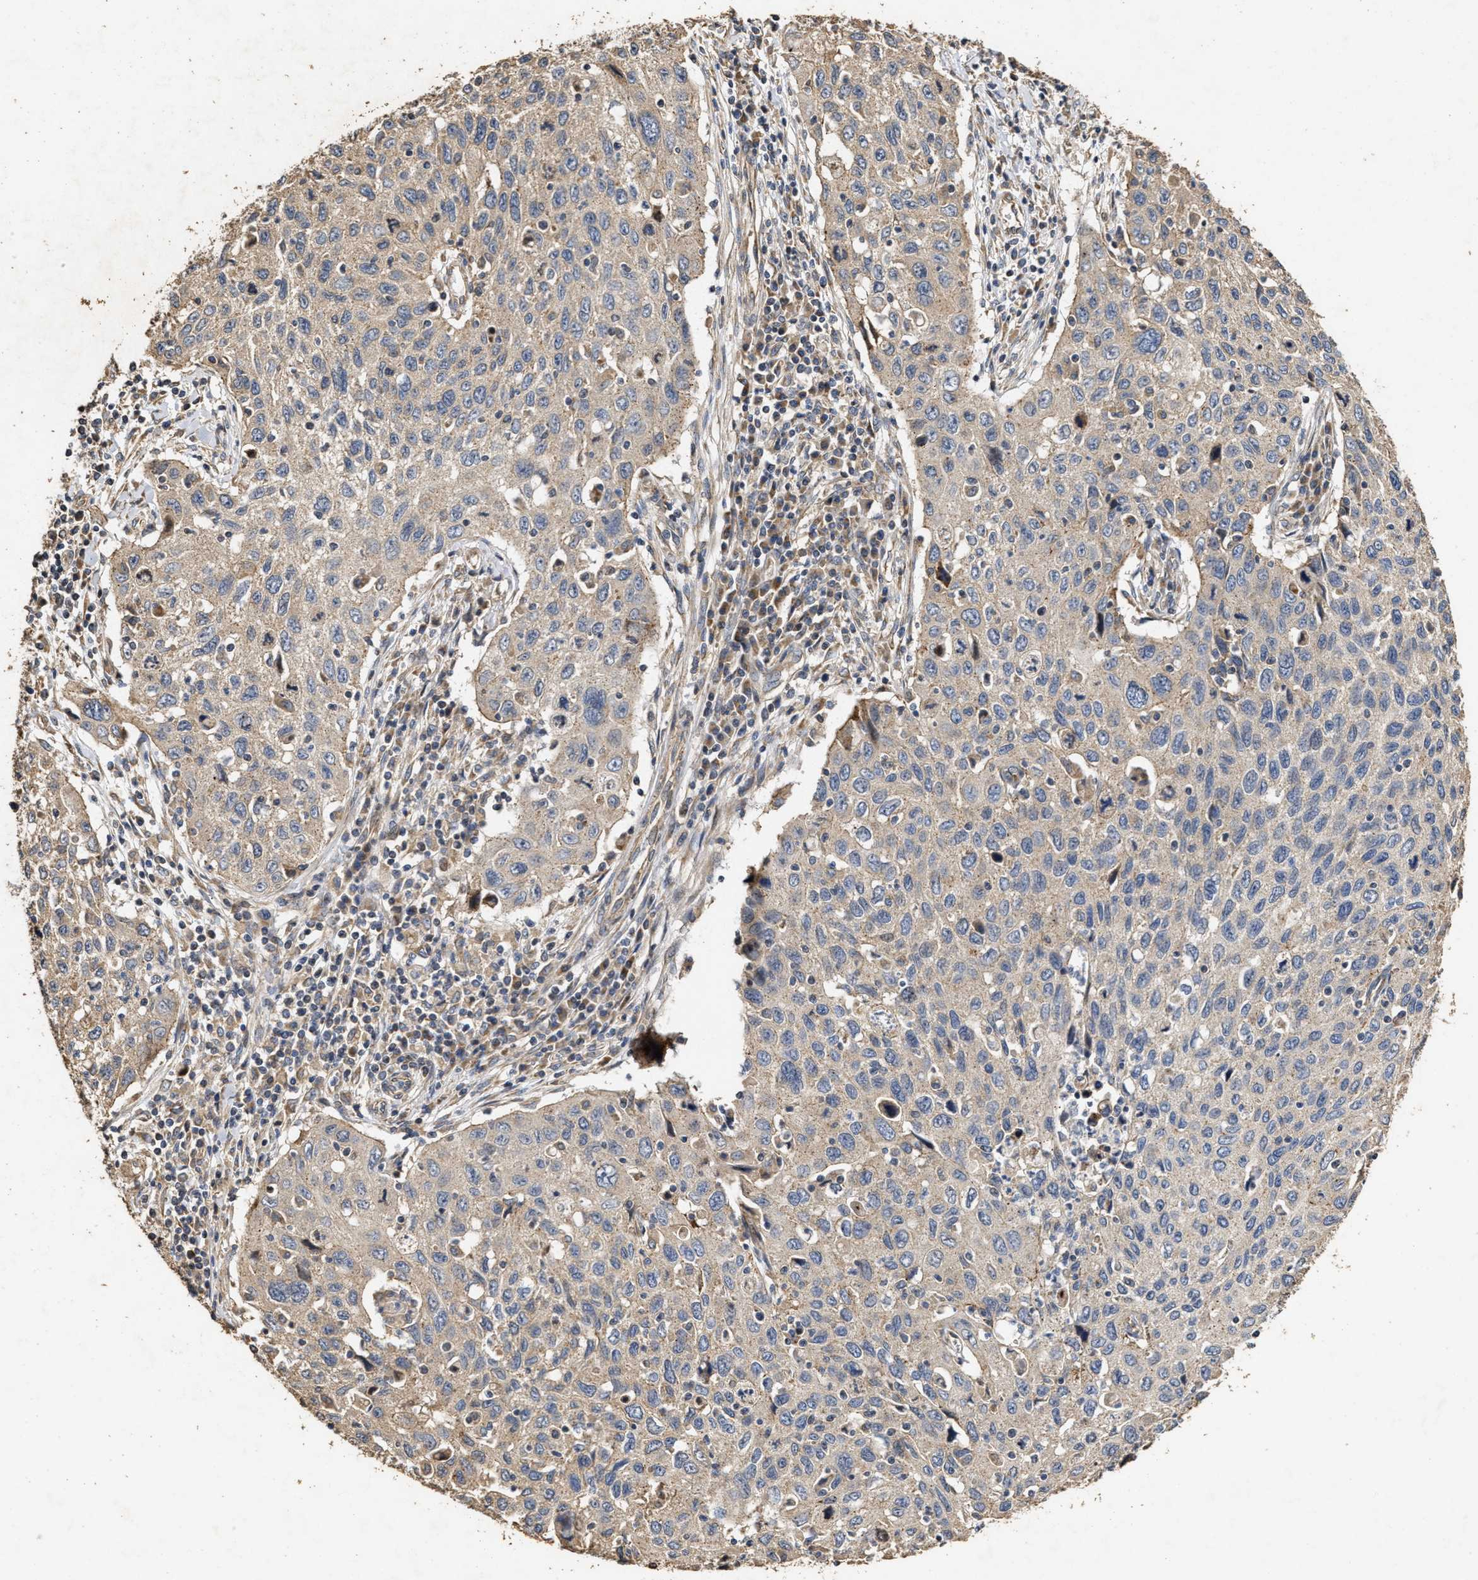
{"staining": {"intensity": "weak", "quantity": "<25%", "location": "cytoplasmic/membranous"}, "tissue": "cervical cancer", "cell_type": "Tumor cells", "image_type": "cancer", "snomed": [{"axis": "morphology", "description": "Squamous cell carcinoma, NOS"}, {"axis": "topography", "description": "Cervix"}], "caption": "Cervical squamous cell carcinoma was stained to show a protein in brown. There is no significant expression in tumor cells. (Brightfield microscopy of DAB (3,3'-diaminobenzidine) immunohistochemistry at high magnification).", "gene": "NAV1", "patient": {"sex": "female", "age": 53}}